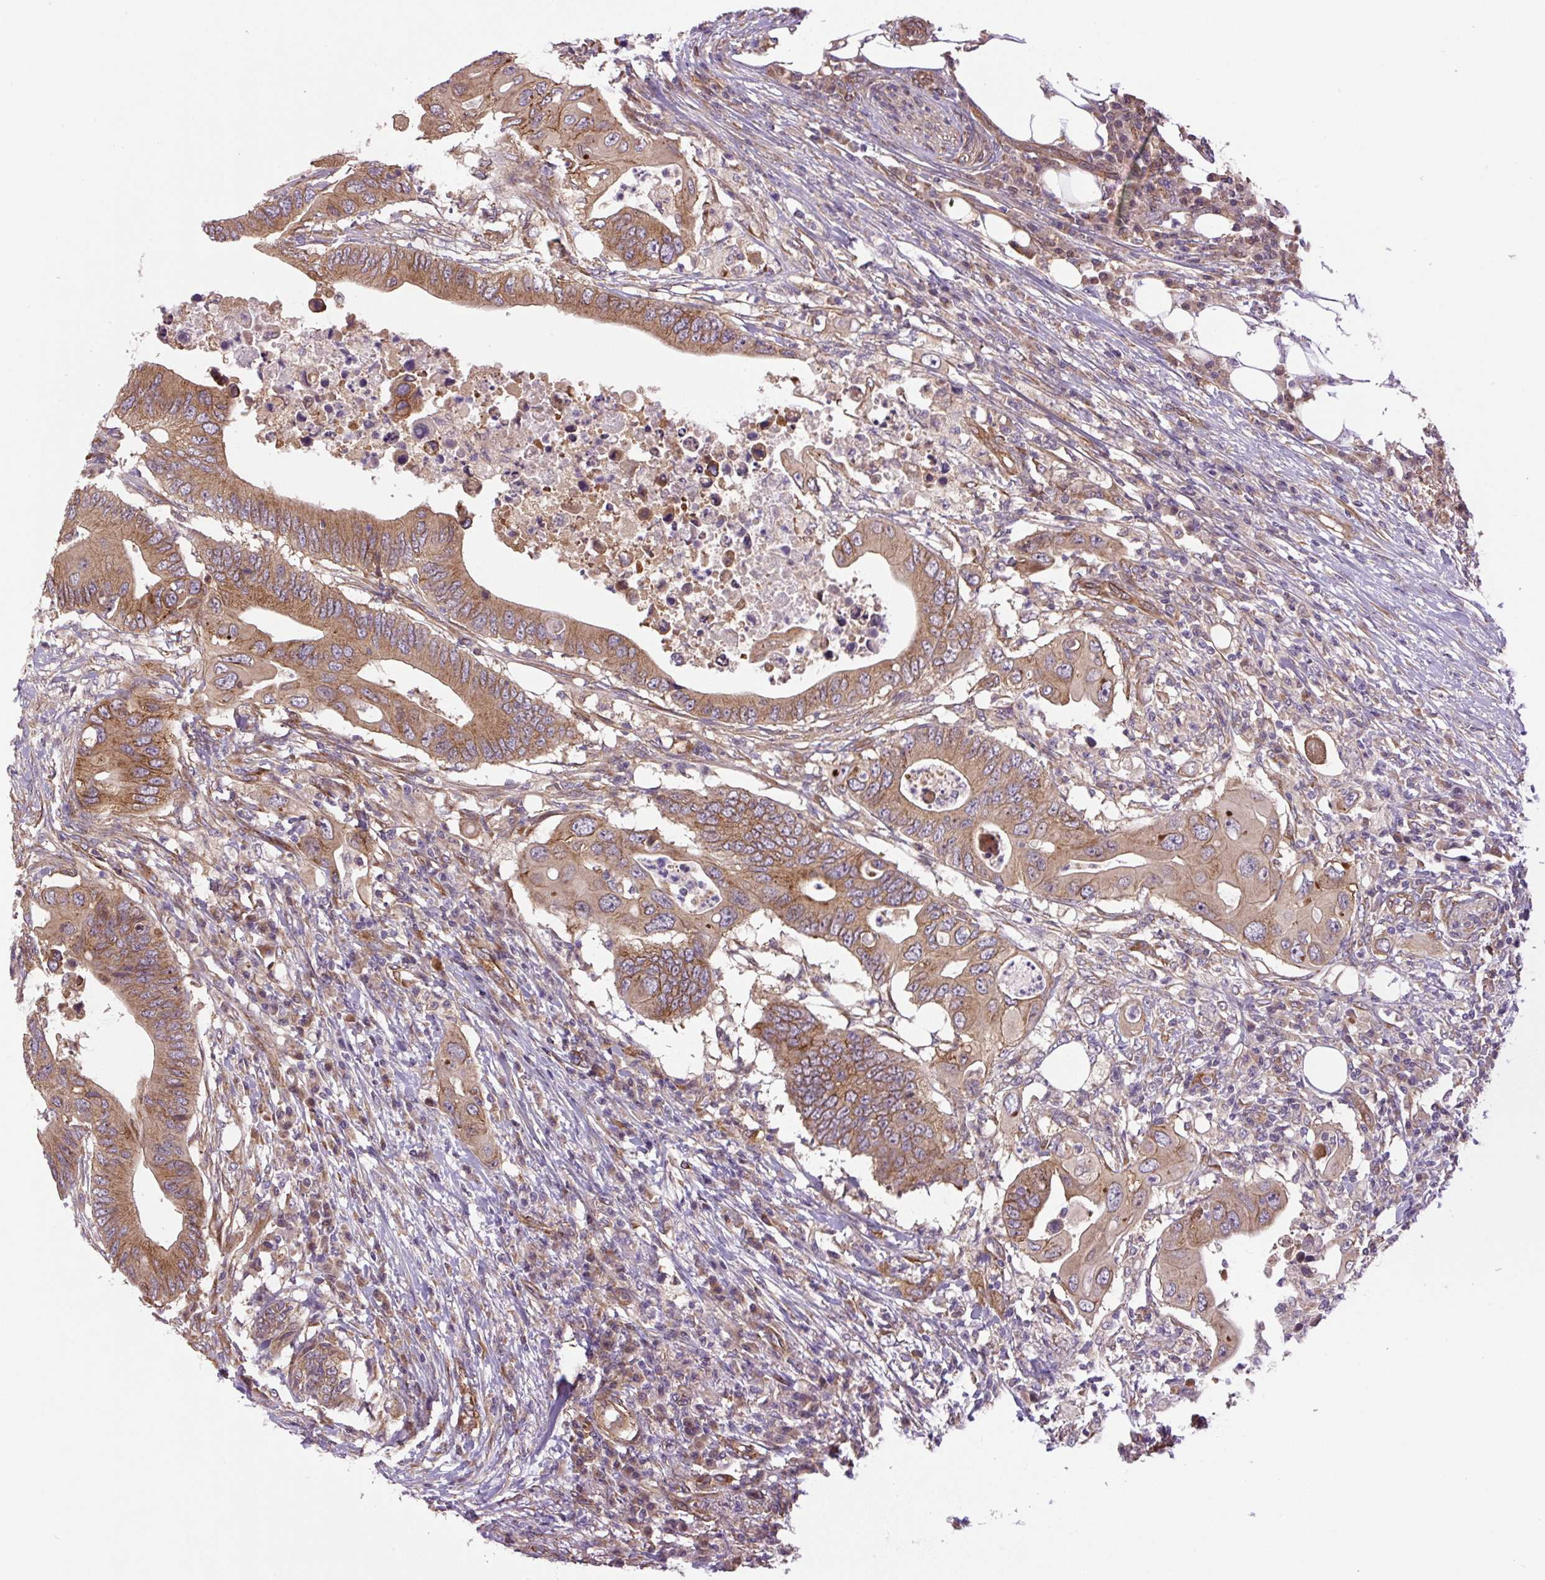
{"staining": {"intensity": "moderate", "quantity": ">75%", "location": "cytoplasmic/membranous"}, "tissue": "colorectal cancer", "cell_type": "Tumor cells", "image_type": "cancer", "snomed": [{"axis": "morphology", "description": "Adenocarcinoma, NOS"}, {"axis": "topography", "description": "Colon"}], "caption": "Immunohistochemical staining of colorectal adenocarcinoma displays medium levels of moderate cytoplasmic/membranous protein staining in about >75% of tumor cells. (brown staining indicates protein expression, while blue staining denotes nuclei).", "gene": "SEPTIN10", "patient": {"sex": "male", "age": 71}}